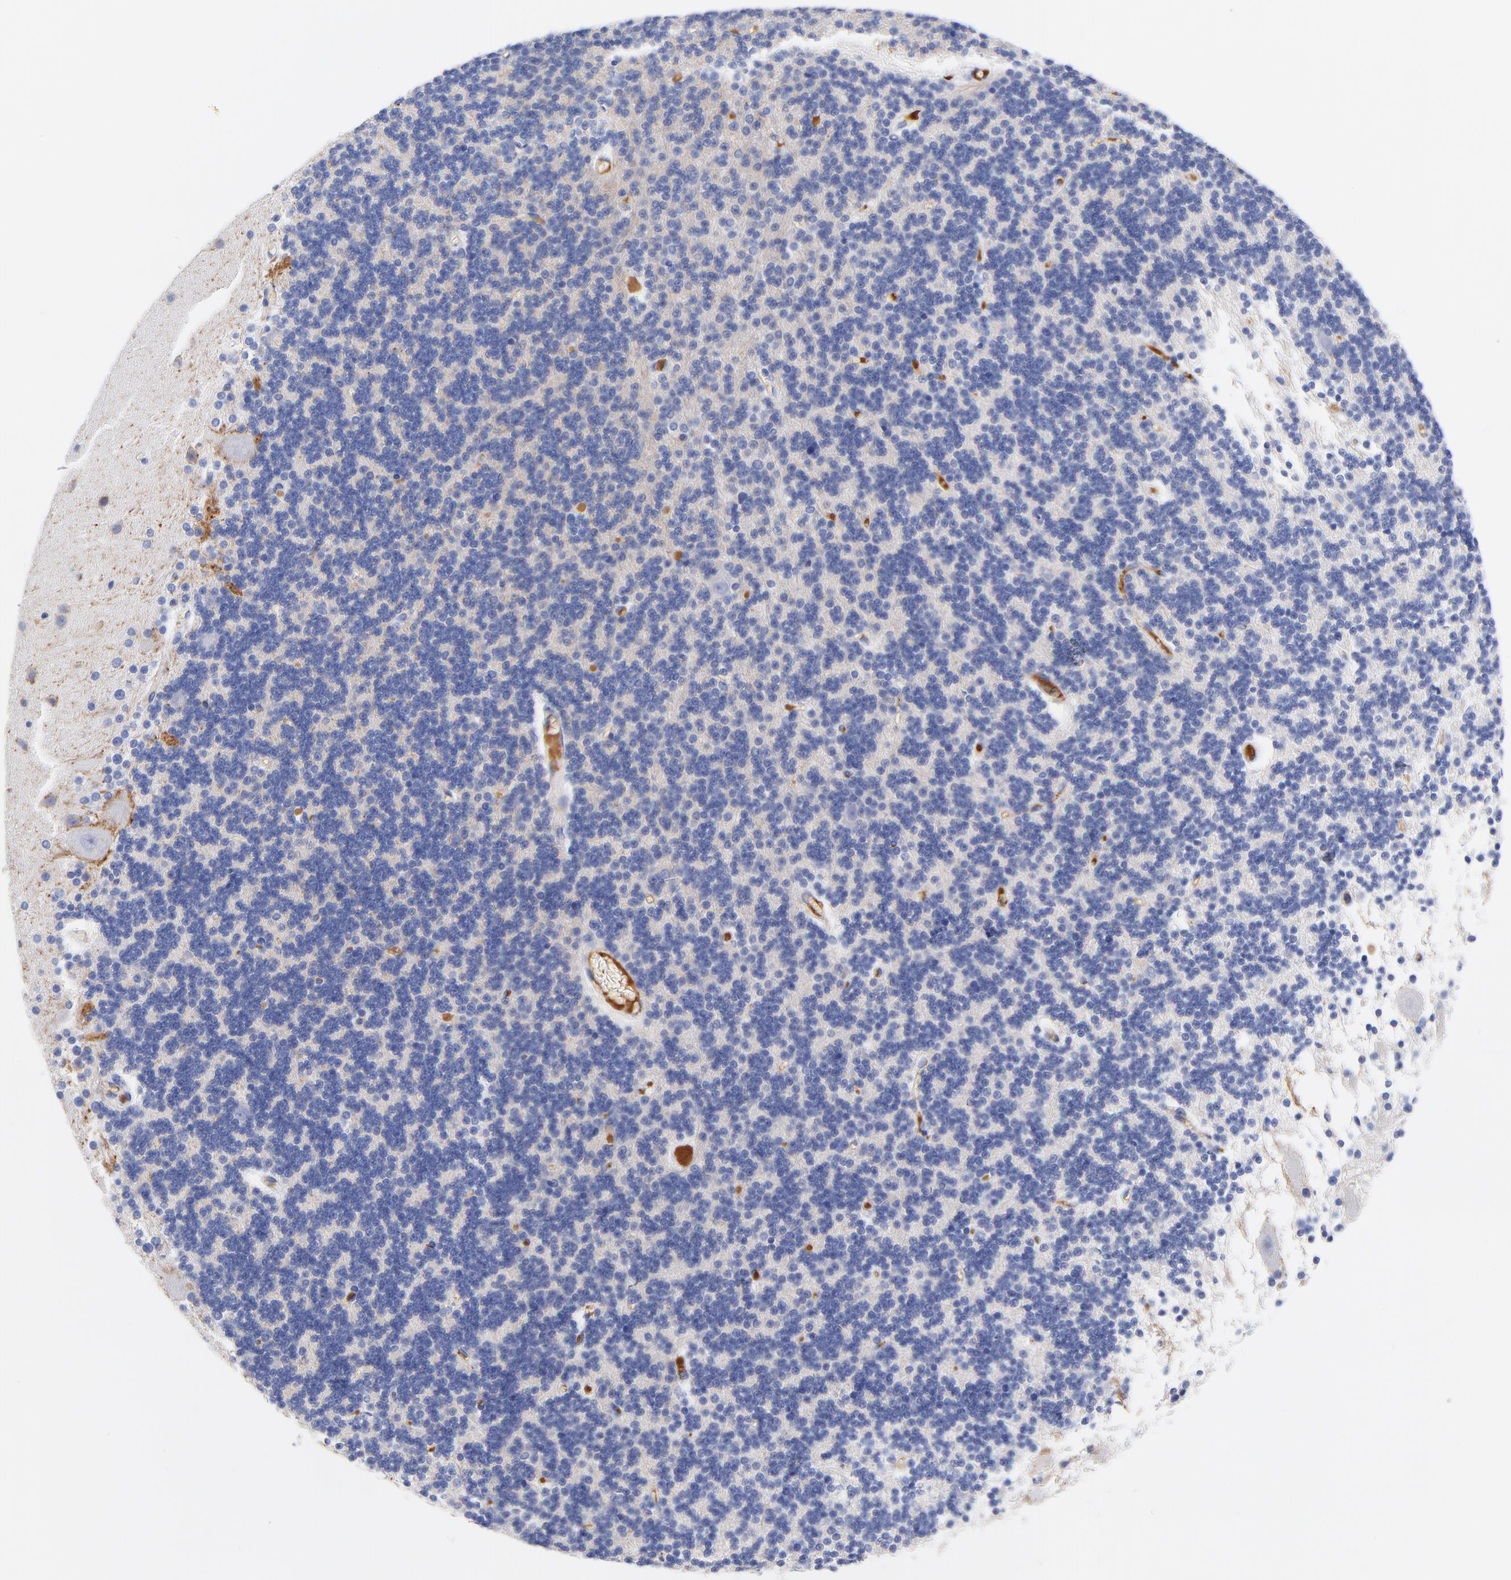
{"staining": {"intensity": "weak", "quantity": ">75%", "location": "cytoplasmic/membranous"}, "tissue": "cerebellum", "cell_type": "Cells in granular layer", "image_type": "normal", "snomed": [{"axis": "morphology", "description": "Normal tissue, NOS"}, {"axis": "topography", "description": "Cerebellum"}], "caption": "Immunohistochemistry (IHC) histopathology image of benign cerebellum stained for a protein (brown), which displays low levels of weak cytoplasmic/membranous positivity in about >75% of cells in granular layer.", "gene": "IGLV3", "patient": {"sex": "female", "age": 54}}